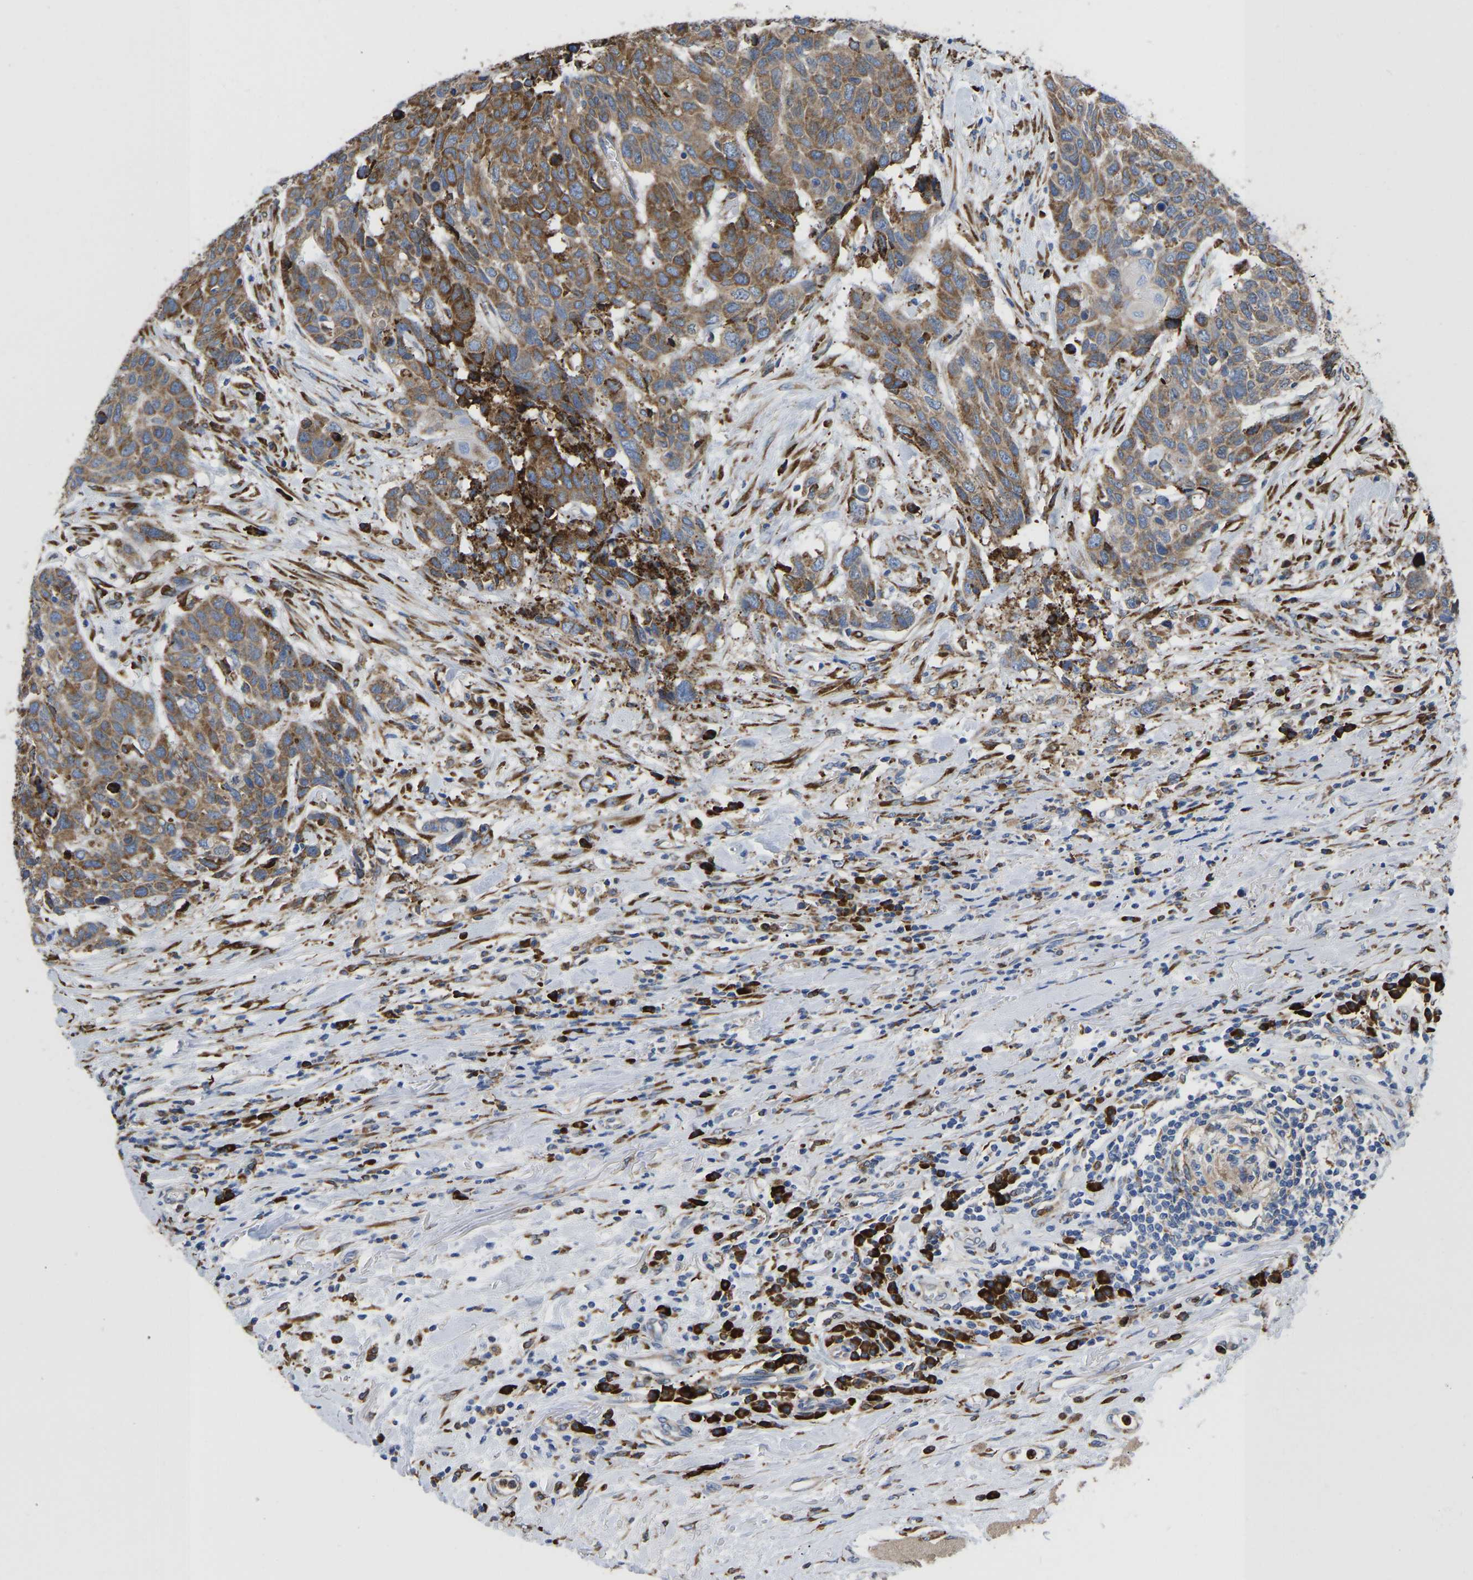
{"staining": {"intensity": "moderate", "quantity": ">75%", "location": "cytoplasmic/membranous"}, "tissue": "head and neck cancer", "cell_type": "Tumor cells", "image_type": "cancer", "snomed": [{"axis": "morphology", "description": "Squamous cell carcinoma, NOS"}, {"axis": "topography", "description": "Head-Neck"}], "caption": "An image showing moderate cytoplasmic/membranous positivity in approximately >75% of tumor cells in head and neck squamous cell carcinoma, as visualized by brown immunohistochemical staining.", "gene": "P4HB", "patient": {"sex": "male", "age": 66}}